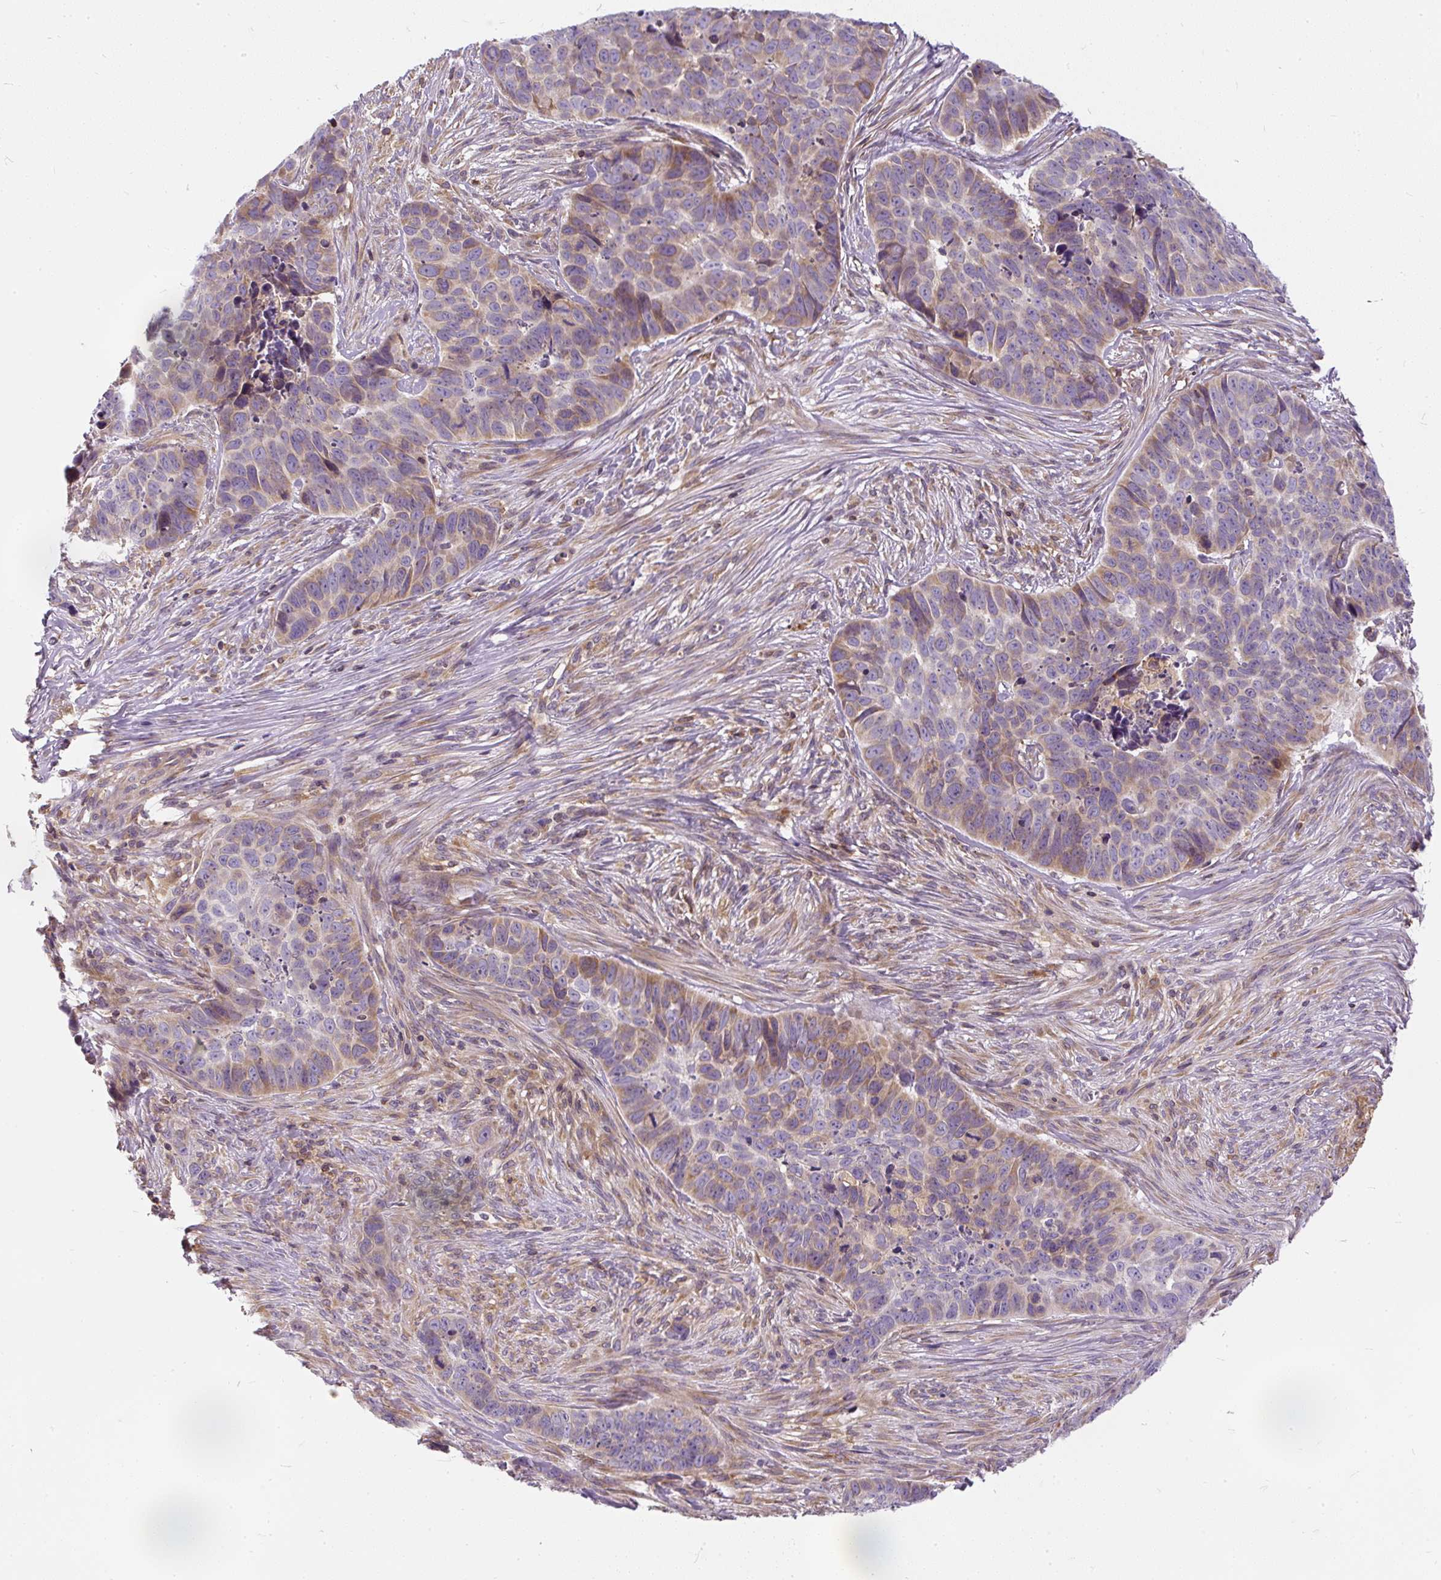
{"staining": {"intensity": "moderate", "quantity": "<25%", "location": "cytoplasmic/membranous"}, "tissue": "skin cancer", "cell_type": "Tumor cells", "image_type": "cancer", "snomed": [{"axis": "morphology", "description": "Basal cell carcinoma"}, {"axis": "topography", "description": "Skin"}], "caption": "Approximately <25% of tumor cells in basal cell carcinoma (skin) show moderate cytoplasmic/membranous protein staining as visualized by brown immunohistochemical staining.", "gene": "CYP20A1", "patient": {"sex": "female", "age": 82}}